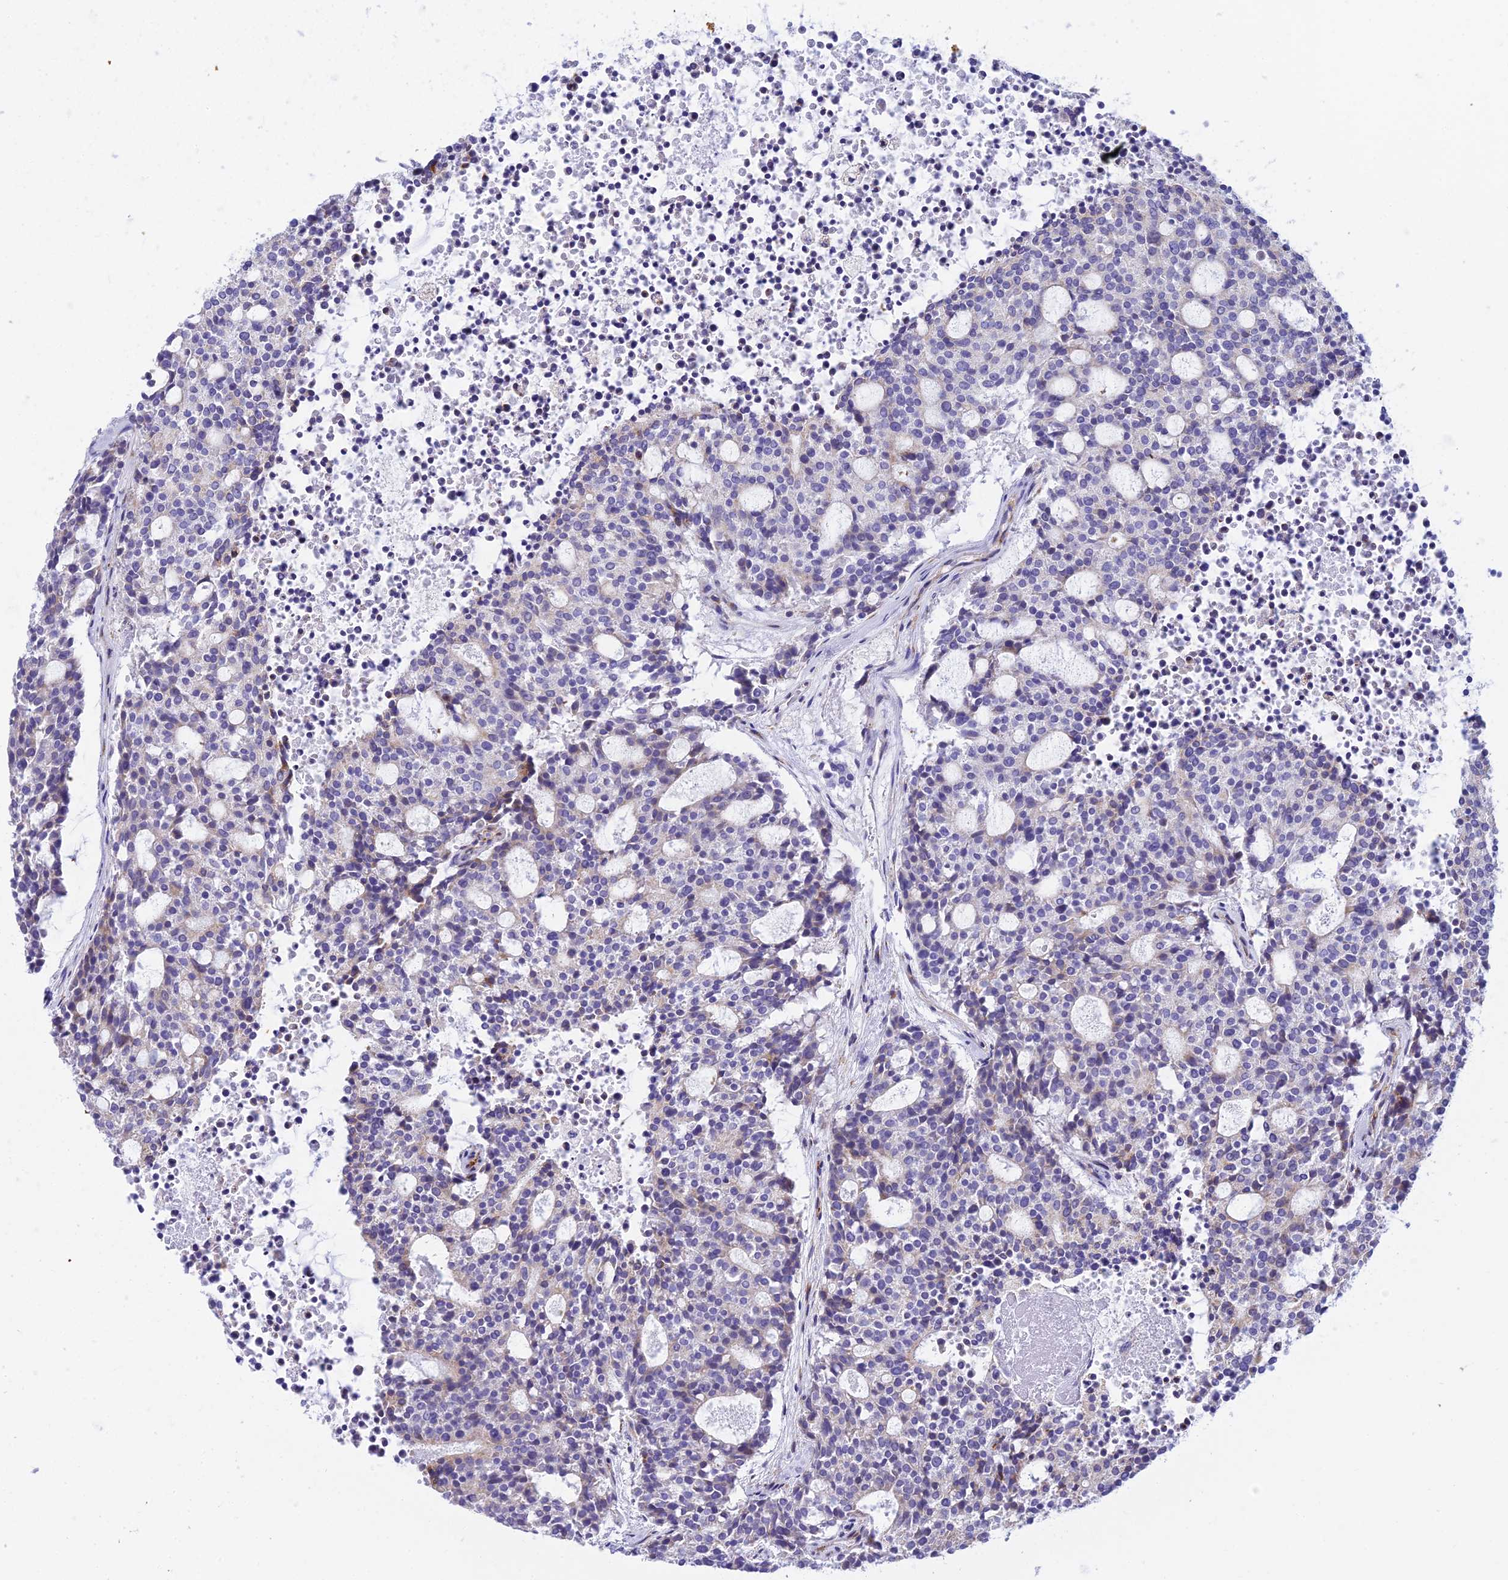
{"staining": {"intensity": "negative", "quantity": "none", "location": "none"}, "tissue": "carcinoid", "cell_type": "Tumor cells", "image_type": "cancer", "snomed": [{"axis": "morphology", "description": "Carcinoid, malignant, NOS"}, {"axis": "topography", "description": "Pancreas"}], "caption": "There is no significant staining in tumor cells of carcinoid (malignant).", "gene": "CLCN7", "patient": {"sex": "female", "age": 54}}